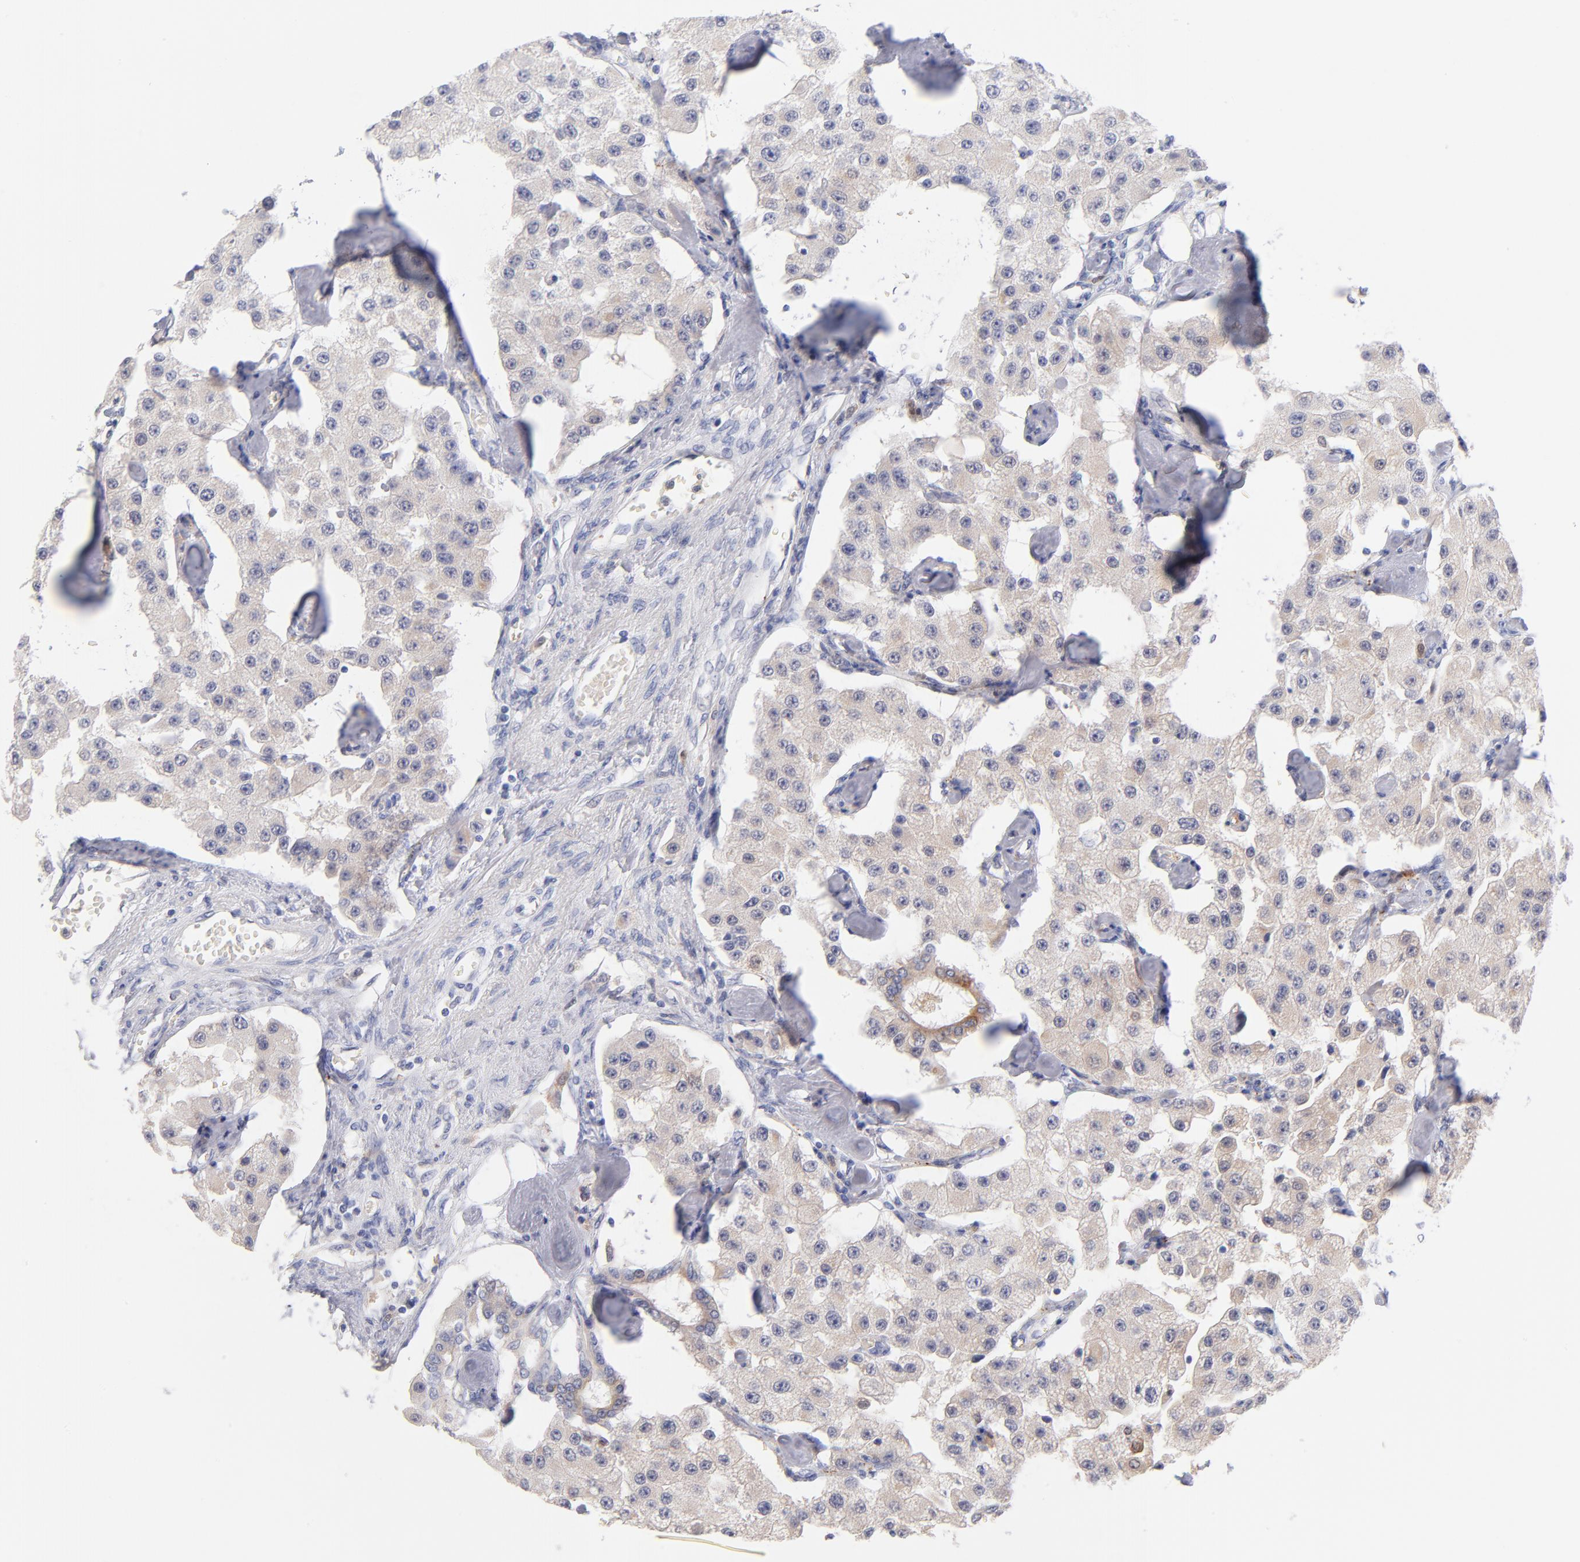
{"staining": {"intensity": "weak", "quantity": "25%-75%", "location": "cytoplasmic/membranous"}, "tissue": "carcinoid", "cell_type": "Tumor cells", "image_type": "cancer", "snomed": [{"axis": "morphology", "description": "Carcinoid, malignant, NOS"}, {"axis": "topography", "description": "Pancreas"}], "caption": "A photomicrograph of carcinoid stained for a protein exhibits weak cytoplasmic/membranous brown staining in tumor cells.", "gene": "BID", "patient": {"sex": "male", "age": 41}}